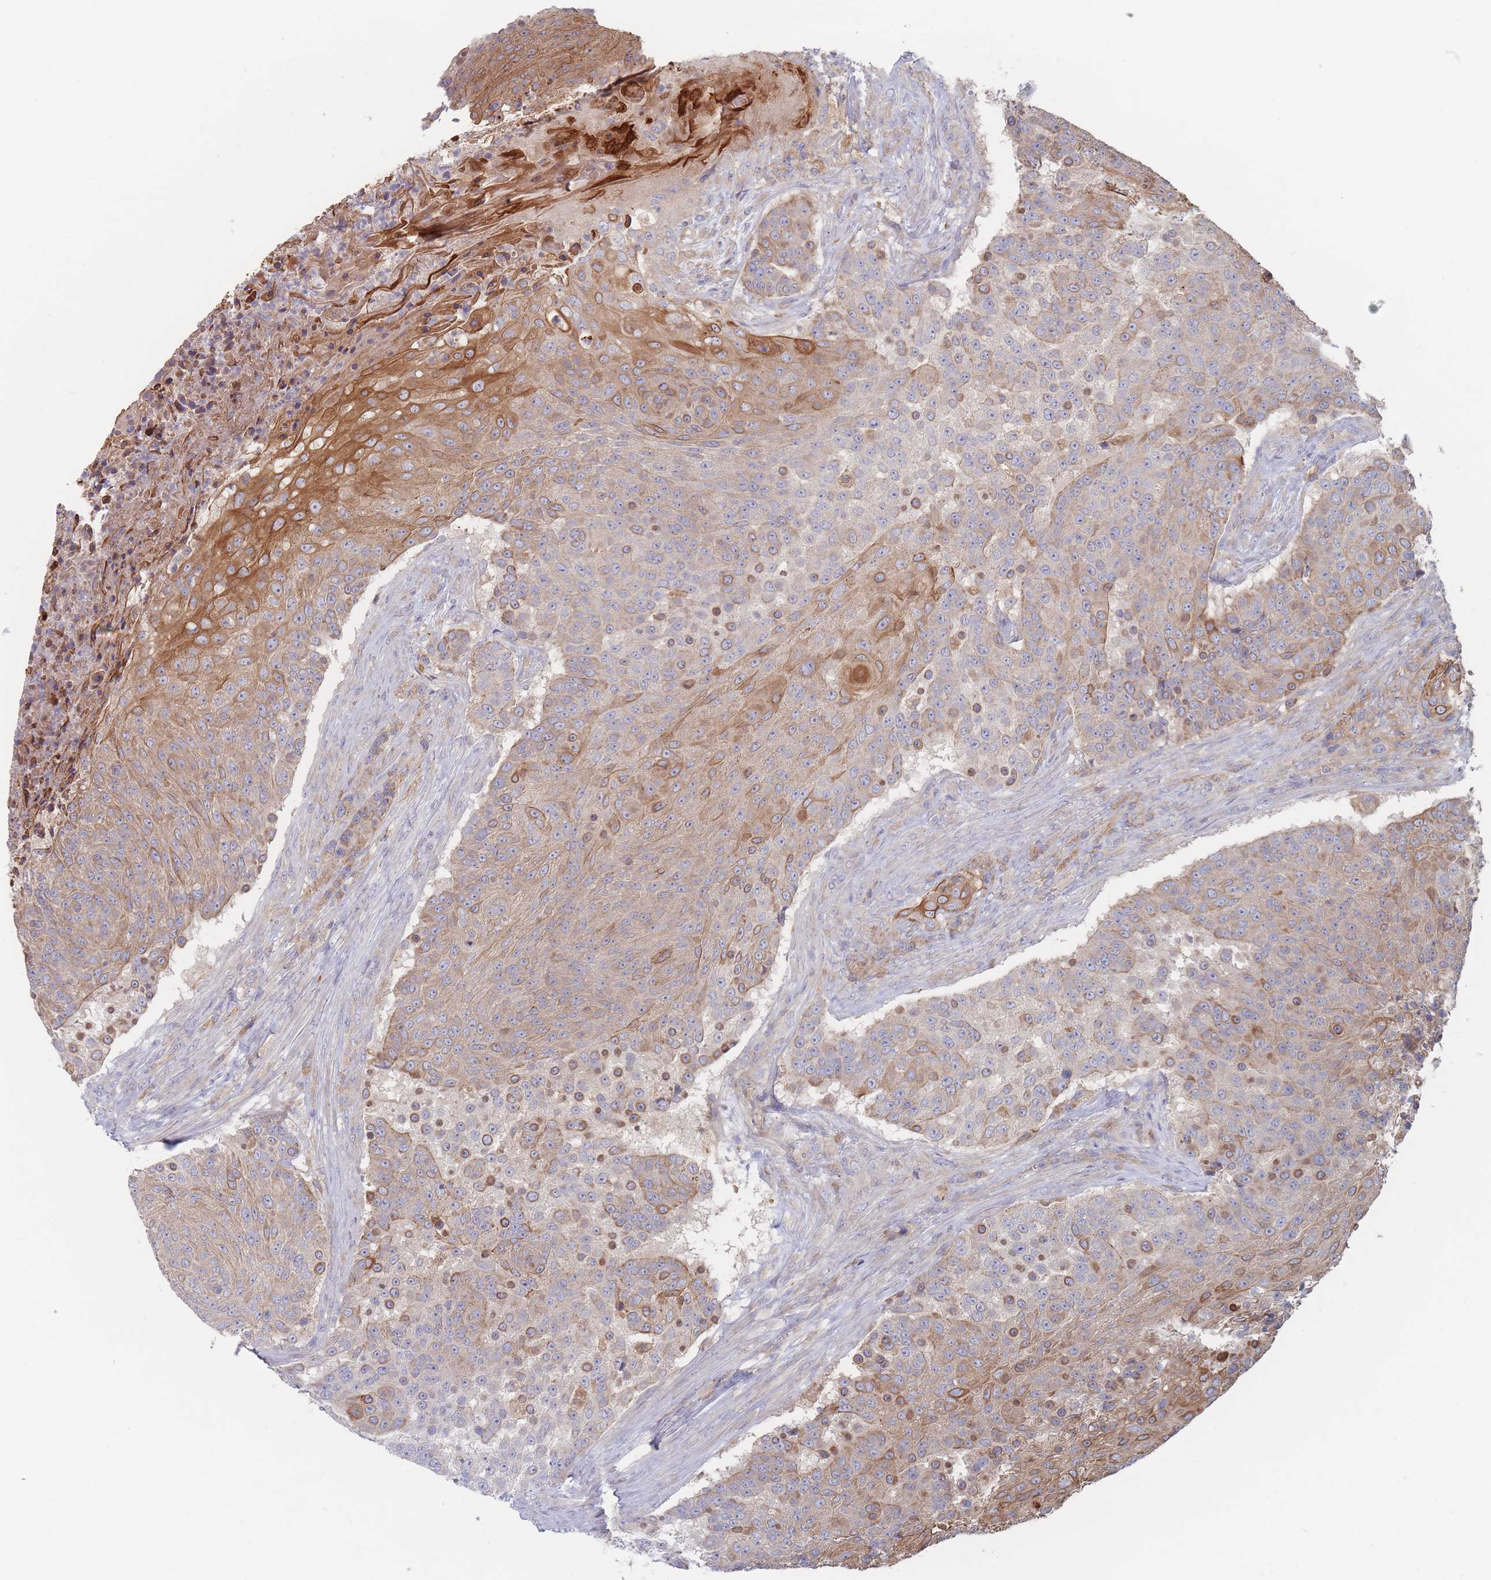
{"staining": {"intensity": "moderate", "quantity": "25%-75%", "location": "cytoplasmic/membranous"}, "tissue": "urothelial cancer", "cell_type": "Tumor cells", "image_type": "cancer", "snomed": [{"axis": "morphology", "description": "Urothelial carcinoma, High grade"}, {"axis": "topography", "description": "Urinary bladder"}], "caption": "Human urothelial cancer stained with a protein marker demonstrates moderate staining in tumor cells.", "gene": "EFCC1", "patient": {"sex": "female", "age": 63}}